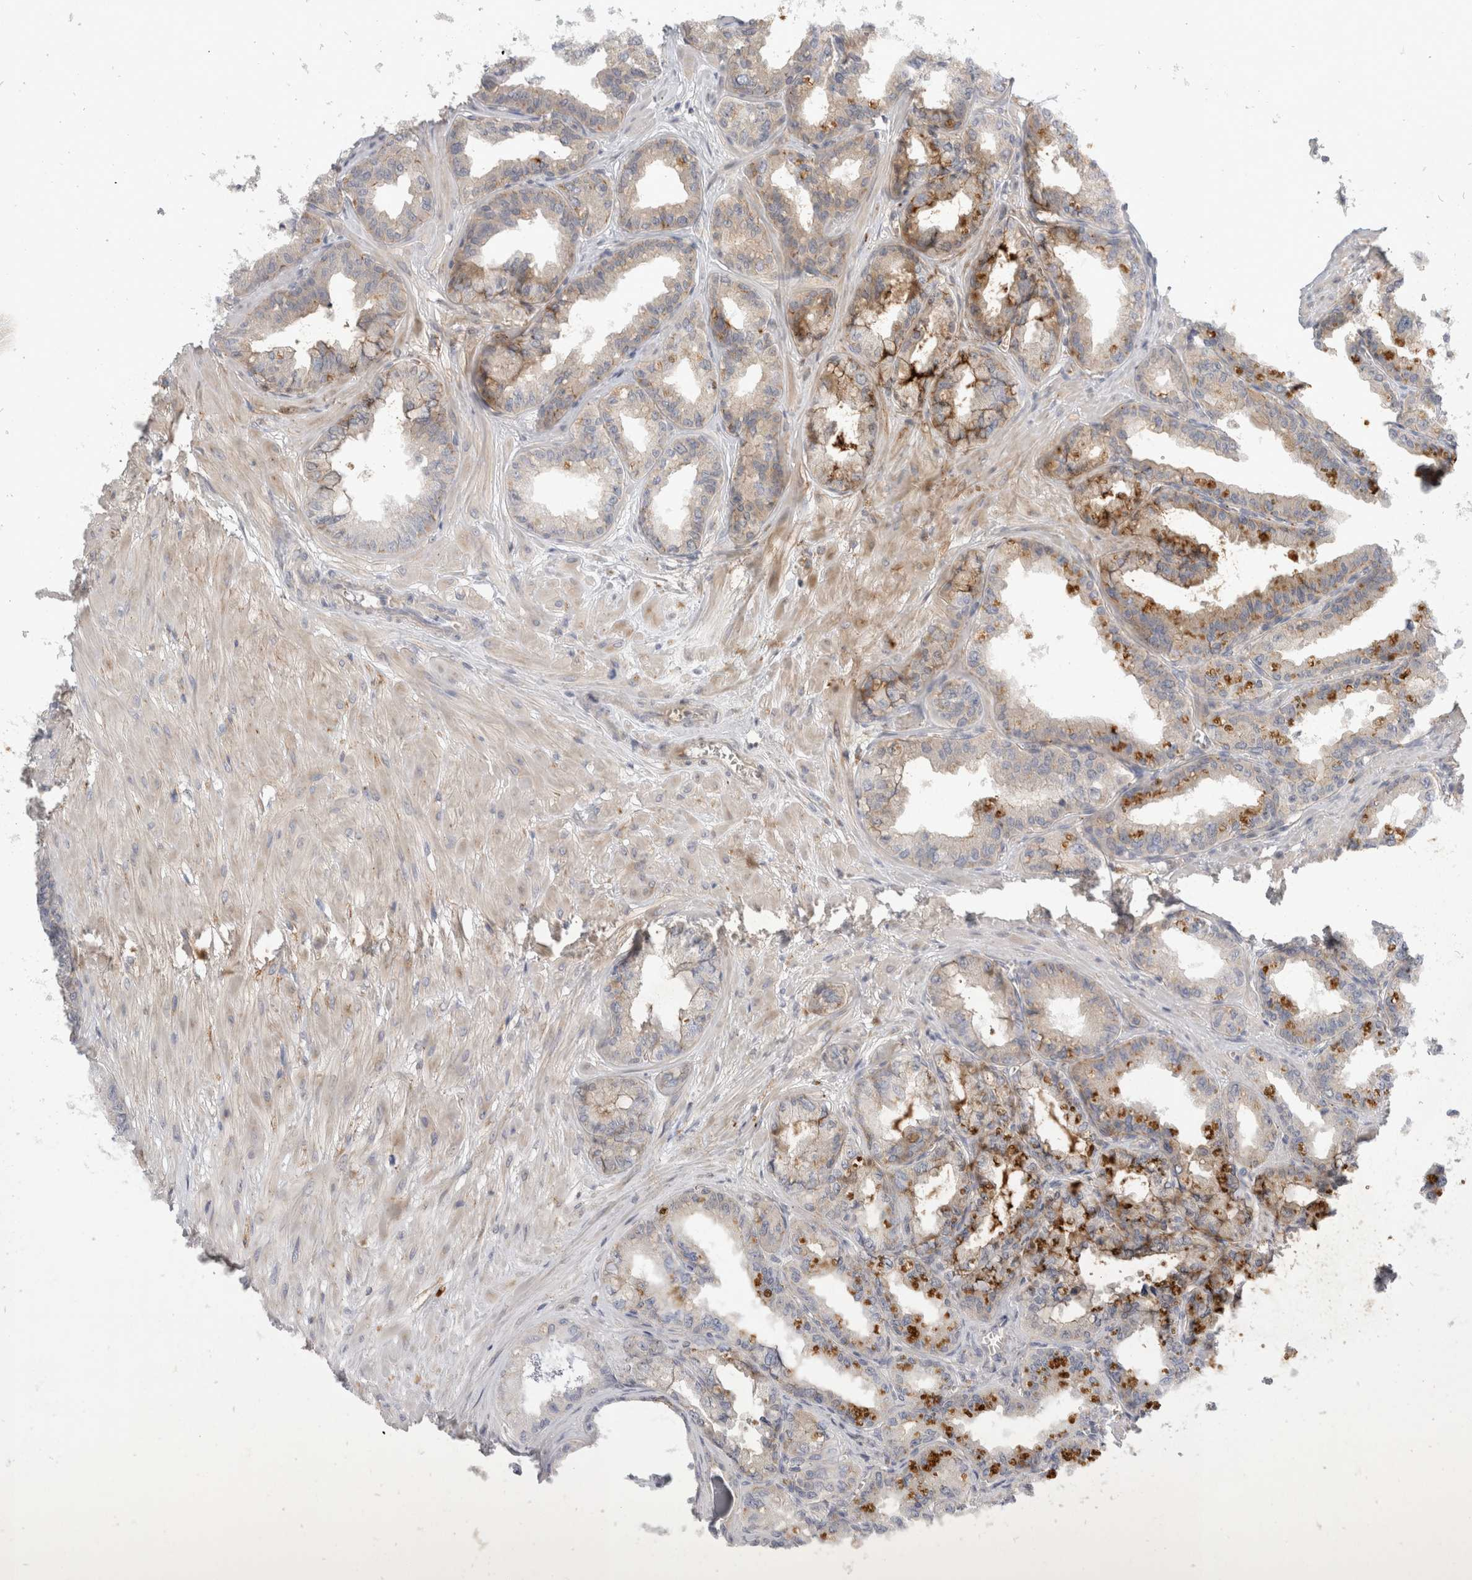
{"staining": {"intensity": "moderate", "quantity": "<25%", "location": "cytoplasmic/membranous"}, "tissue": "seminal vesicle", "cell_type": "Glandular cells", "image_type": "normal", "snomed": [{"axis": "morphology", "description": "Normal tissue, NOS"}, {"axis": "topography", "description": "Prostate"}, {"axis": "topography", "description": "Seminal veicle"}], "caption": "Moderate cytoplasmic/membranous expression is appreciated in about <25% of glandular cells in normal seminal vesicle. The protein of interest is shown in brown color, while the nuclei are stained blue.", "gene": "TOM1L2", "patient": {"sex": "male", "age": 51}}